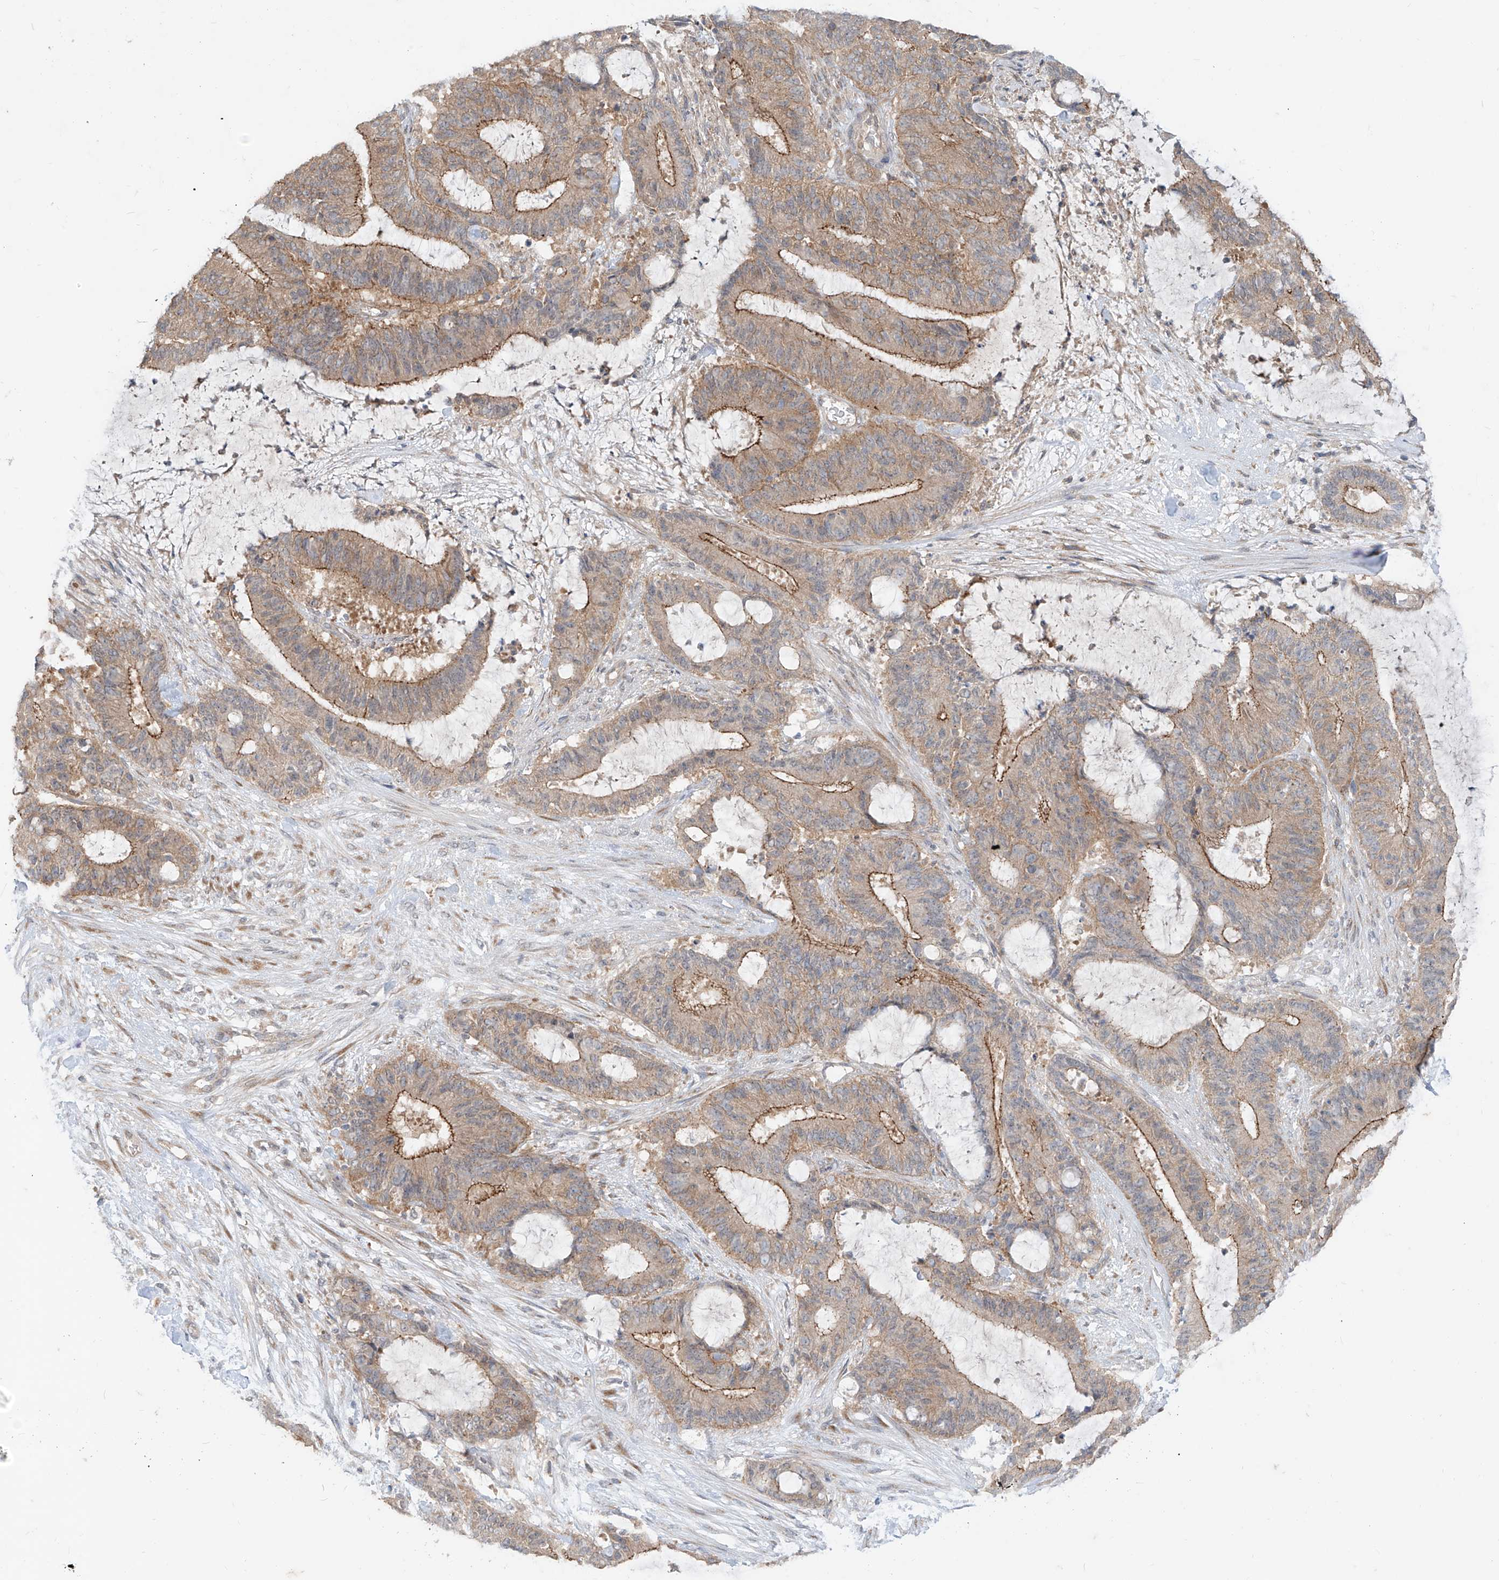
{"staining": {"intensity": "moderate", "quantity": "25%-75%", "location": "cytoplasmic/membranous"}, "tissue": "liver cancer", "cell_type": "Tumor cells", "image_type": "cancer", "snomed": [{"axis": "morphology", "description": "Normal tissue, NOS"}, {"axis": "morphology", "description": "Cholangiocarcinoma"}, {"axis": "topography", "description": "Liver"}, {"axis": "topography", "description": "Peripheral nerve tissue"}], "caption": "This is an image of immunohistochemistry staining of liver cholangiocarcinoma, which shows moderate staining in the cytoplasmic/membranous of tumor cells.", "gene": "MTUS2", "patient": {"sex": "female", "age": 73}}